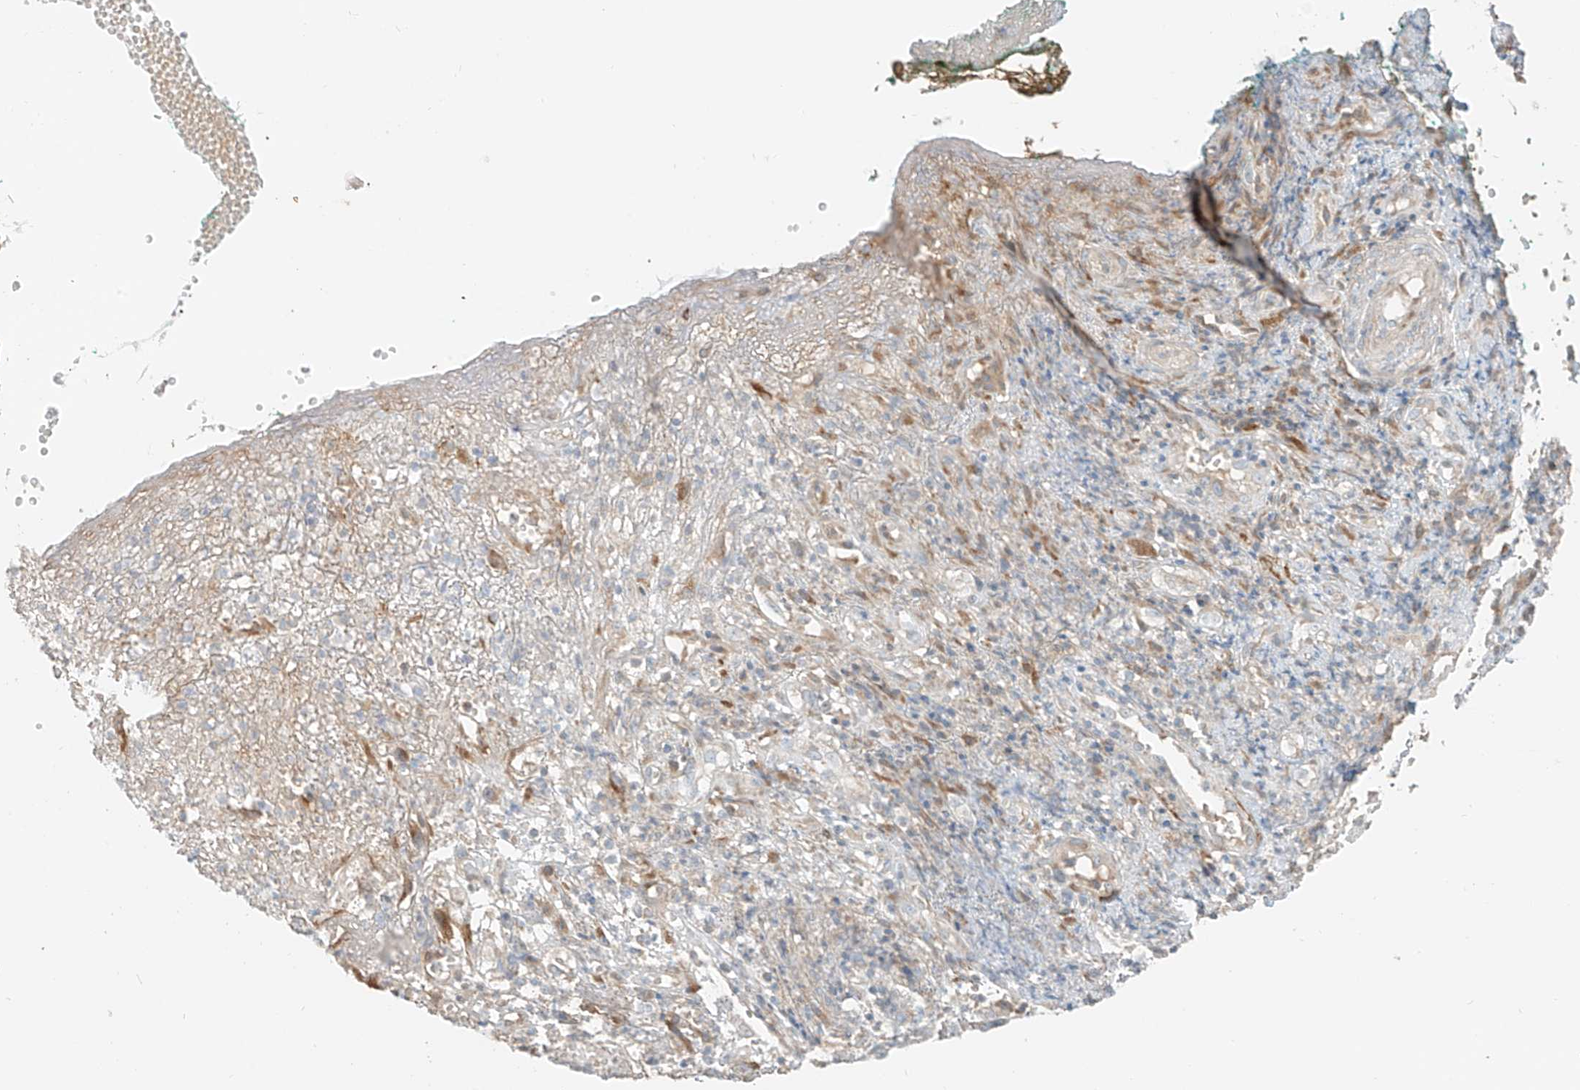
{"staining": {"intensity": "weak", "quantity": "25%-75%", "location": "cytoplasmic/membranous"}, "tissue": "adipose tissue", "cell_type": "Adipocytes", "image_type": "normal", "snomed": [{"axis": "morphology", "description": "Normal tissue, NOS"}, {"axis": "morphology", "description": "Basal cell carcinoma"}, {"axis": "topography", "description": "Cartilage tissue"}, {"axis": "topography", "description": "Nasopharynx"}, {"axis": "topography", "description": "Oral tissue"}], "caption": "The photomicrograph exhibits immunohistochemical staining of unremarkable adipose tissue. There is weak cytoplasmic/membranous positivity is present in approximately 25%-75% of adipocytes.", "gene": "FSTL1", "patient": {"sex": "female", "age": 77}}